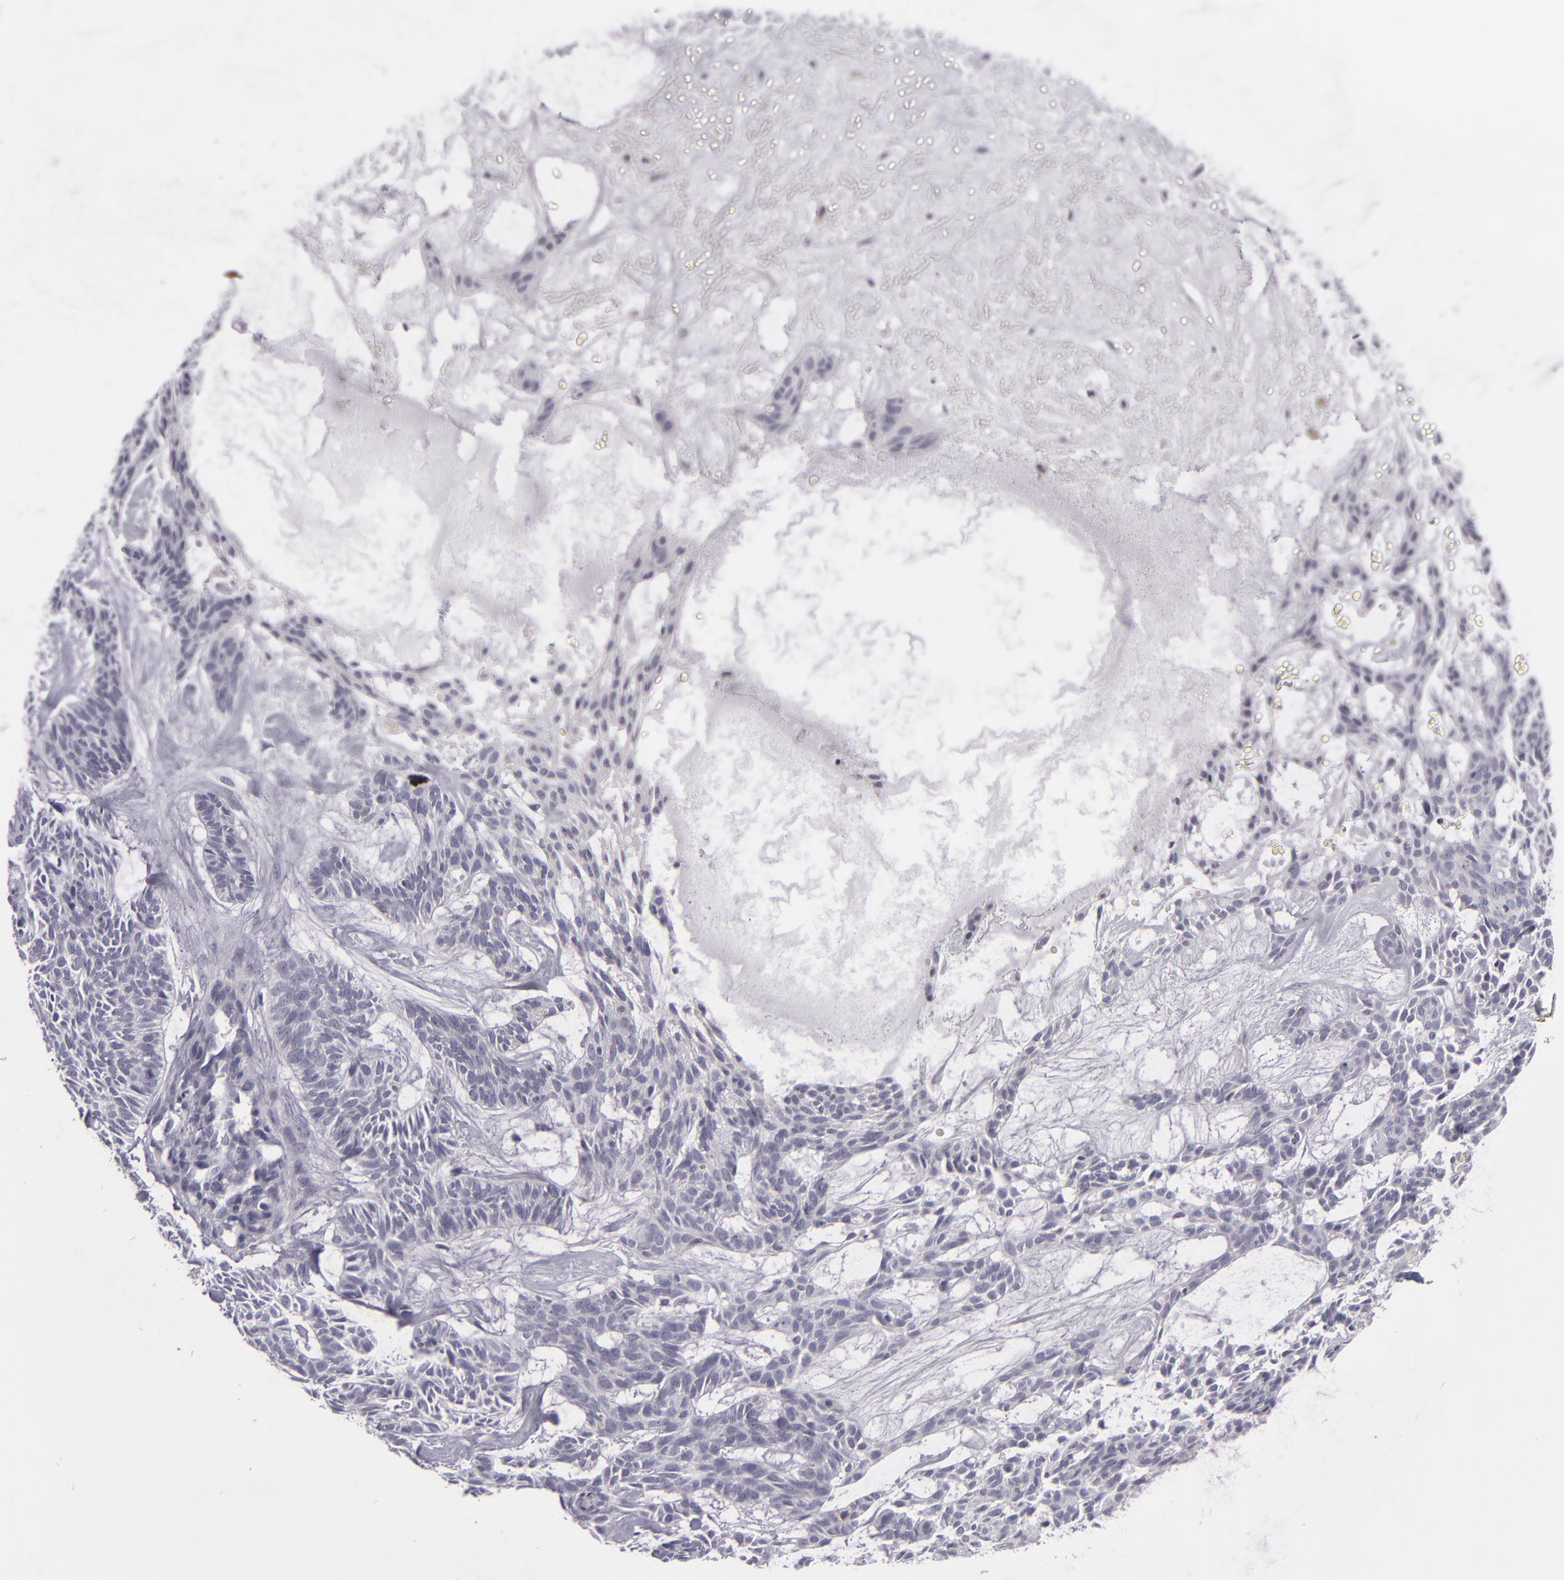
{"staining": {"intensity": "negative", "quantity": "none", "location": "none"}, "tissue": "skin cancer", "cell_type": "Tumor cells", "image_type": "cancer", "snomed": [{"axis": "morphology", "description": "Basal cell carcinoma"}, {"axis": "topography", "description": "Skin"}], "caption": "The histopathology image demonstrates no staining of tumor cells in basal cell carcinoma (skin).", "gene": "KCNAB2", "patient": {"sex": "male", "age": 75}}